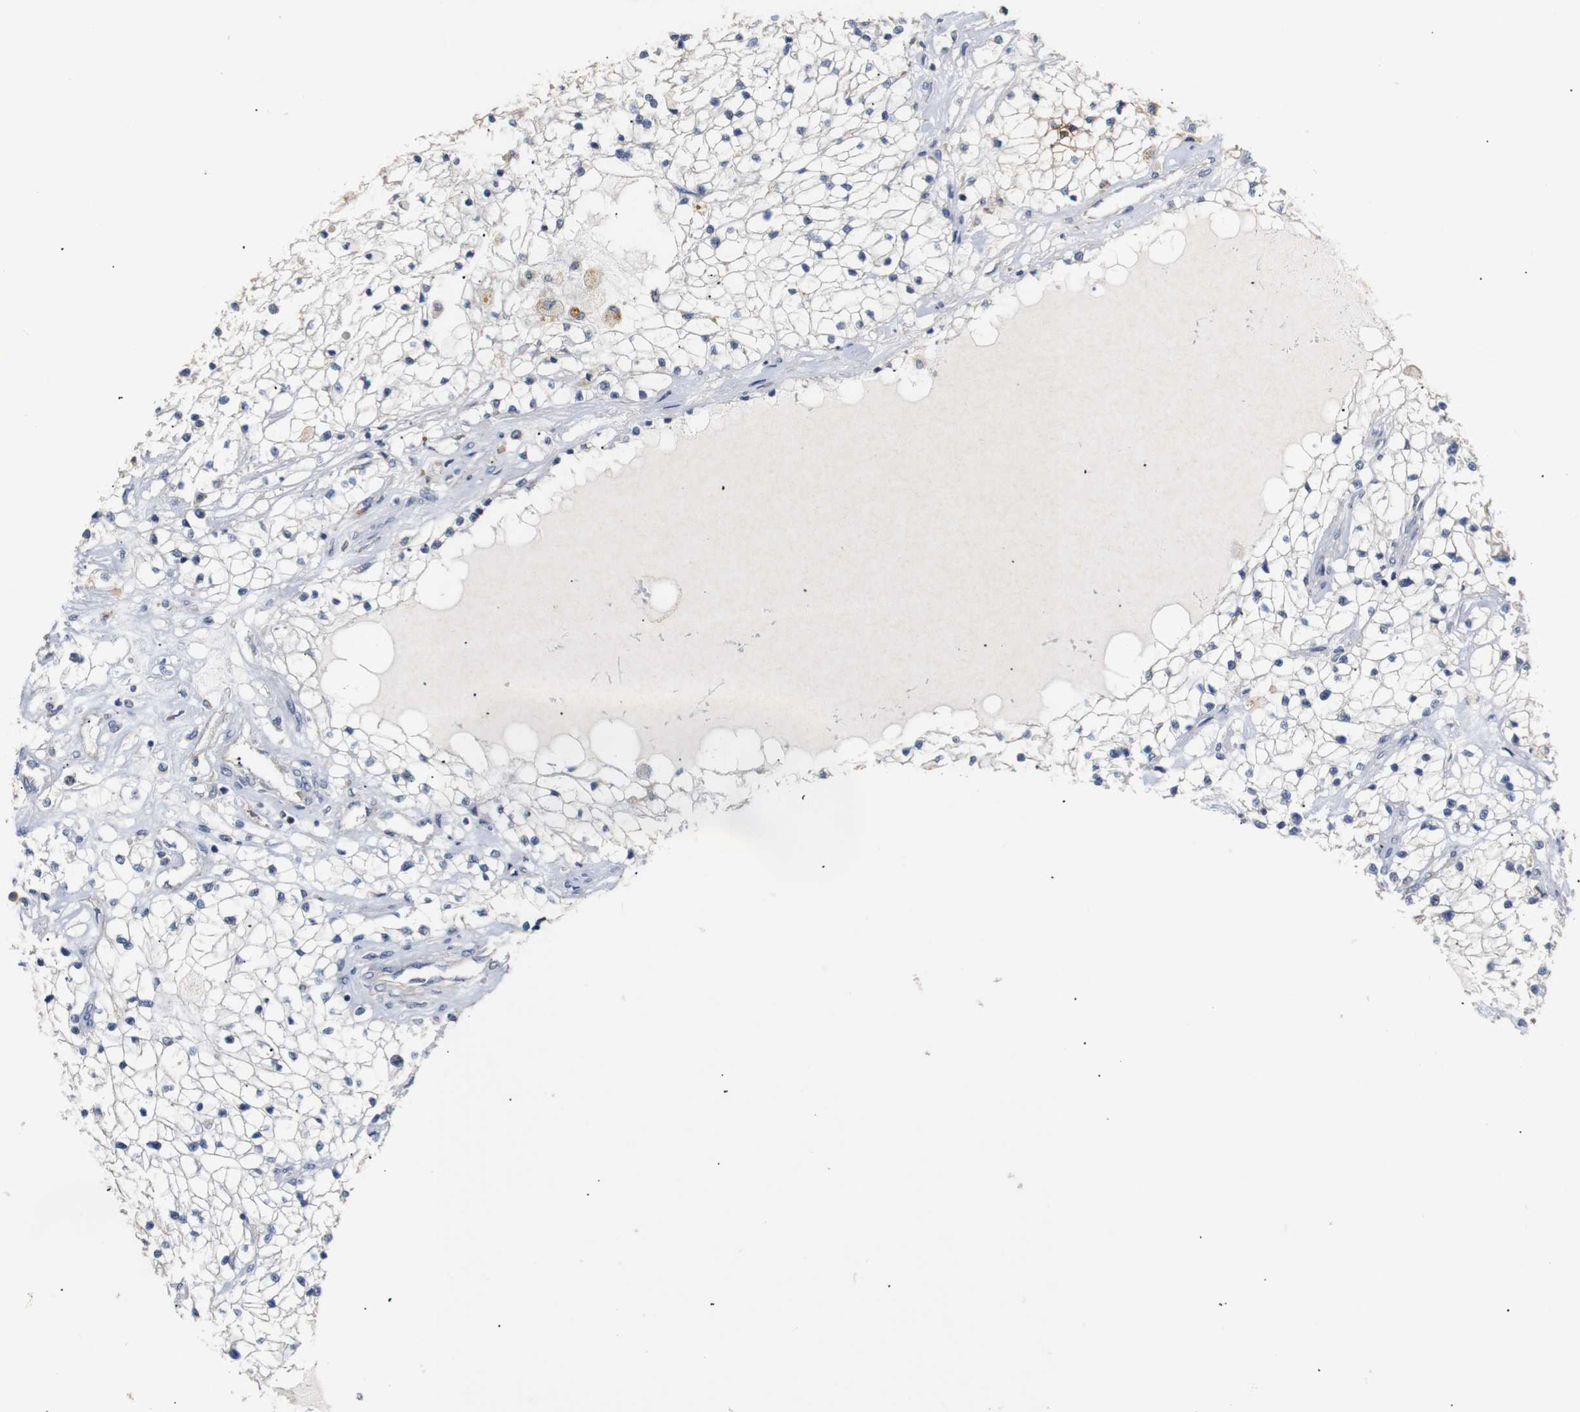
{"staining": {"intensity": "negative", "quantity": "none", "location": "none"}, "tissue": "renal cancer", "cell_type": "Tumor cells", "image_type": "cancer", "snomed": [{"axis": "morphology", "description": "Adenocarcinoma, NOS"}, {"axis": "topography", "description": "Kidney"}], "caption": "Renal adenocarcinoma was stained to show a protein in brown. There is no significant staining in tumor cells.", "gene": "TRIM5", "patient": {"sex": "male", "age": 68}}